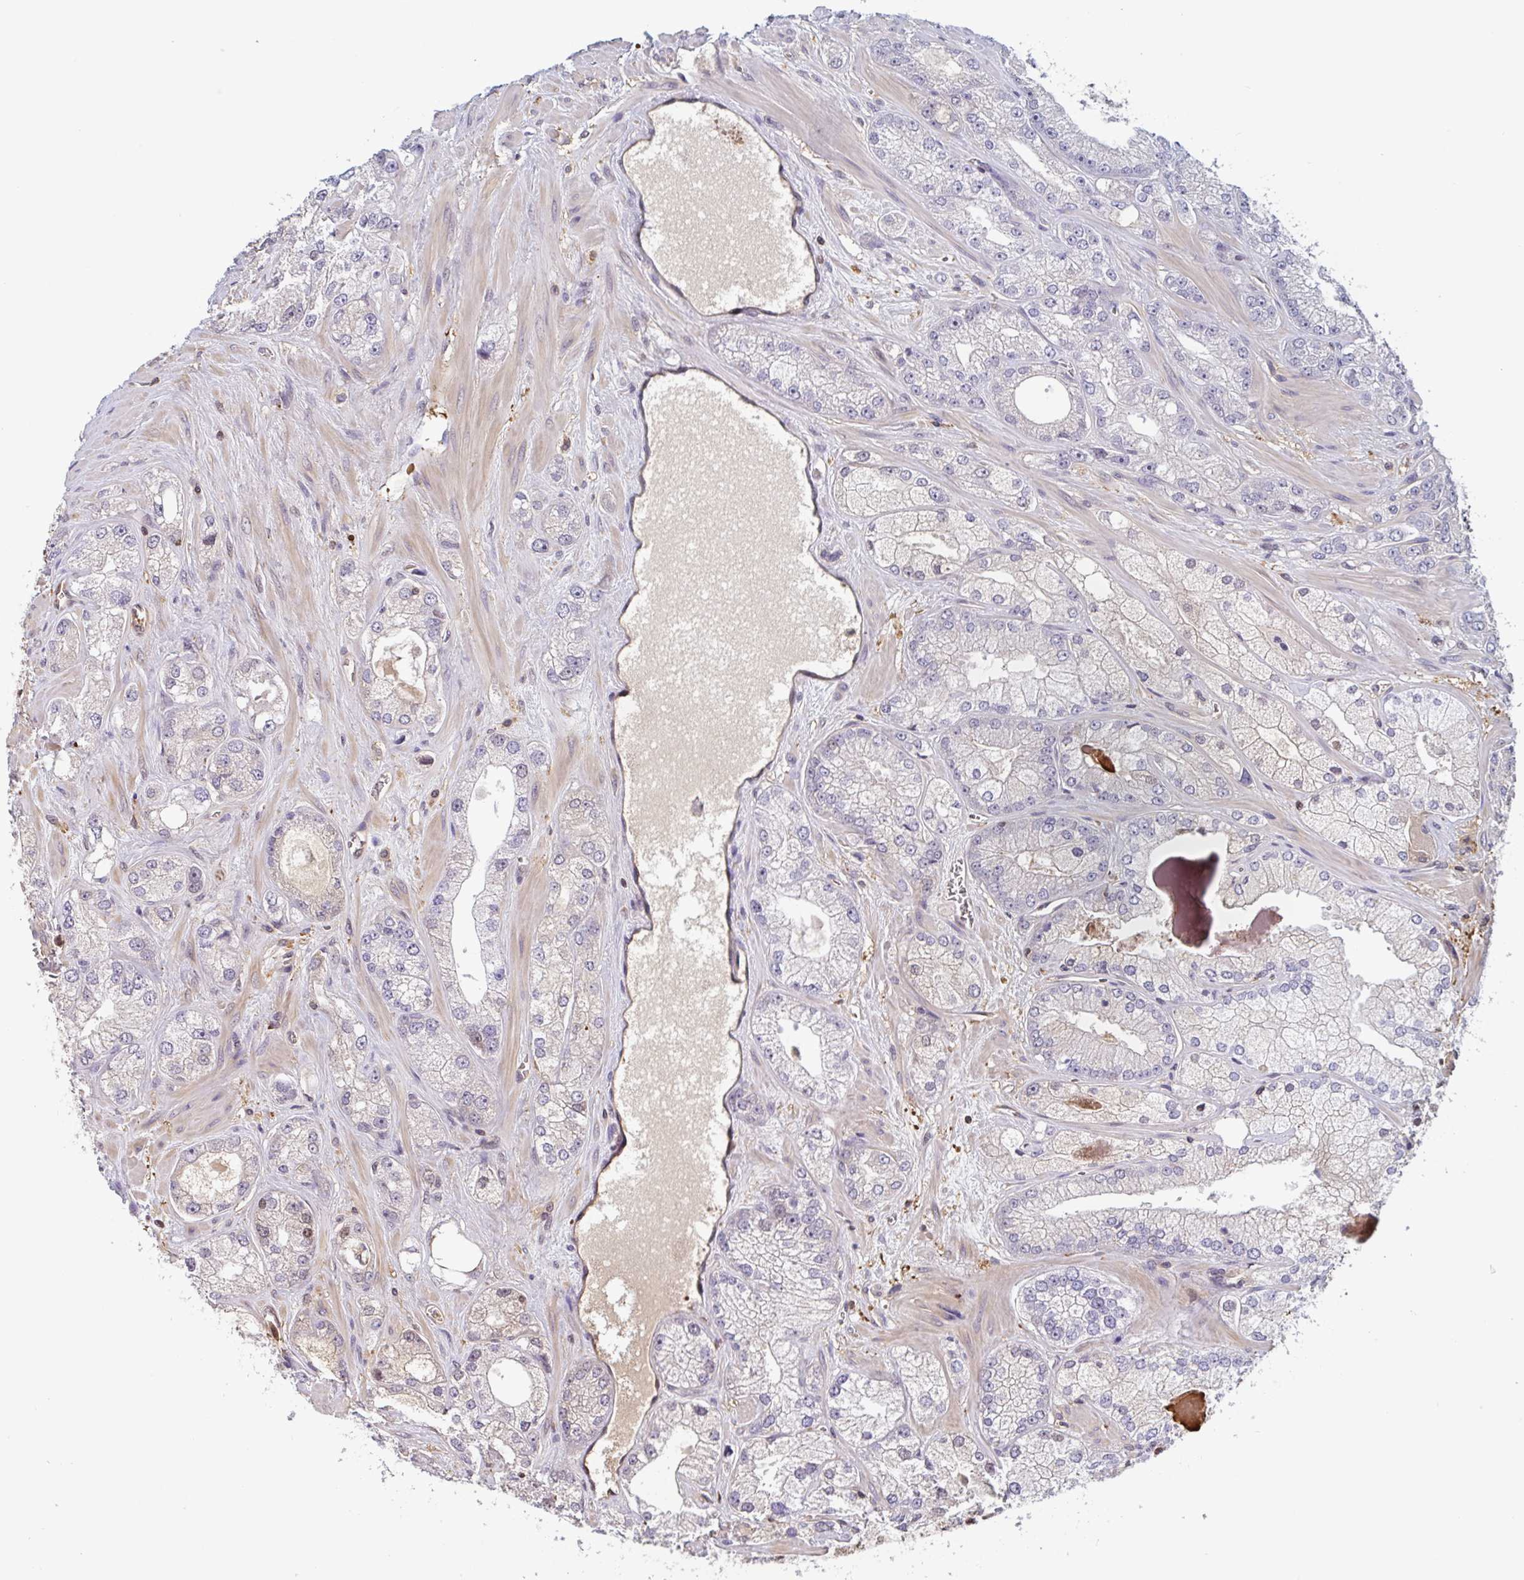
{"staining": {"intensity": "negative", "quantity": "none", "location": "none"}, "tissue": "prostate cancer", "cell_type": "Tumor cells", "image_type": "cancer", "snomed": [{"axis": "morphology", "description": "Normal tissue, NOS"}, {"axis": "morphology", "description": "Adenocarcinoma, High grade"}, {"axis": "topography", "description": "Prostate"}, {"axis": "topography", "description": "Peripheral nerve tissue"}], "caption": "Immunohistochemical staining of adenocarcinoma (high-grade) (prostate) displays no significant staining in tumor cells. Nuclei are stained in blue.", "gene": "OTOP2", "patient": {"sex": "male", "age": 68}}